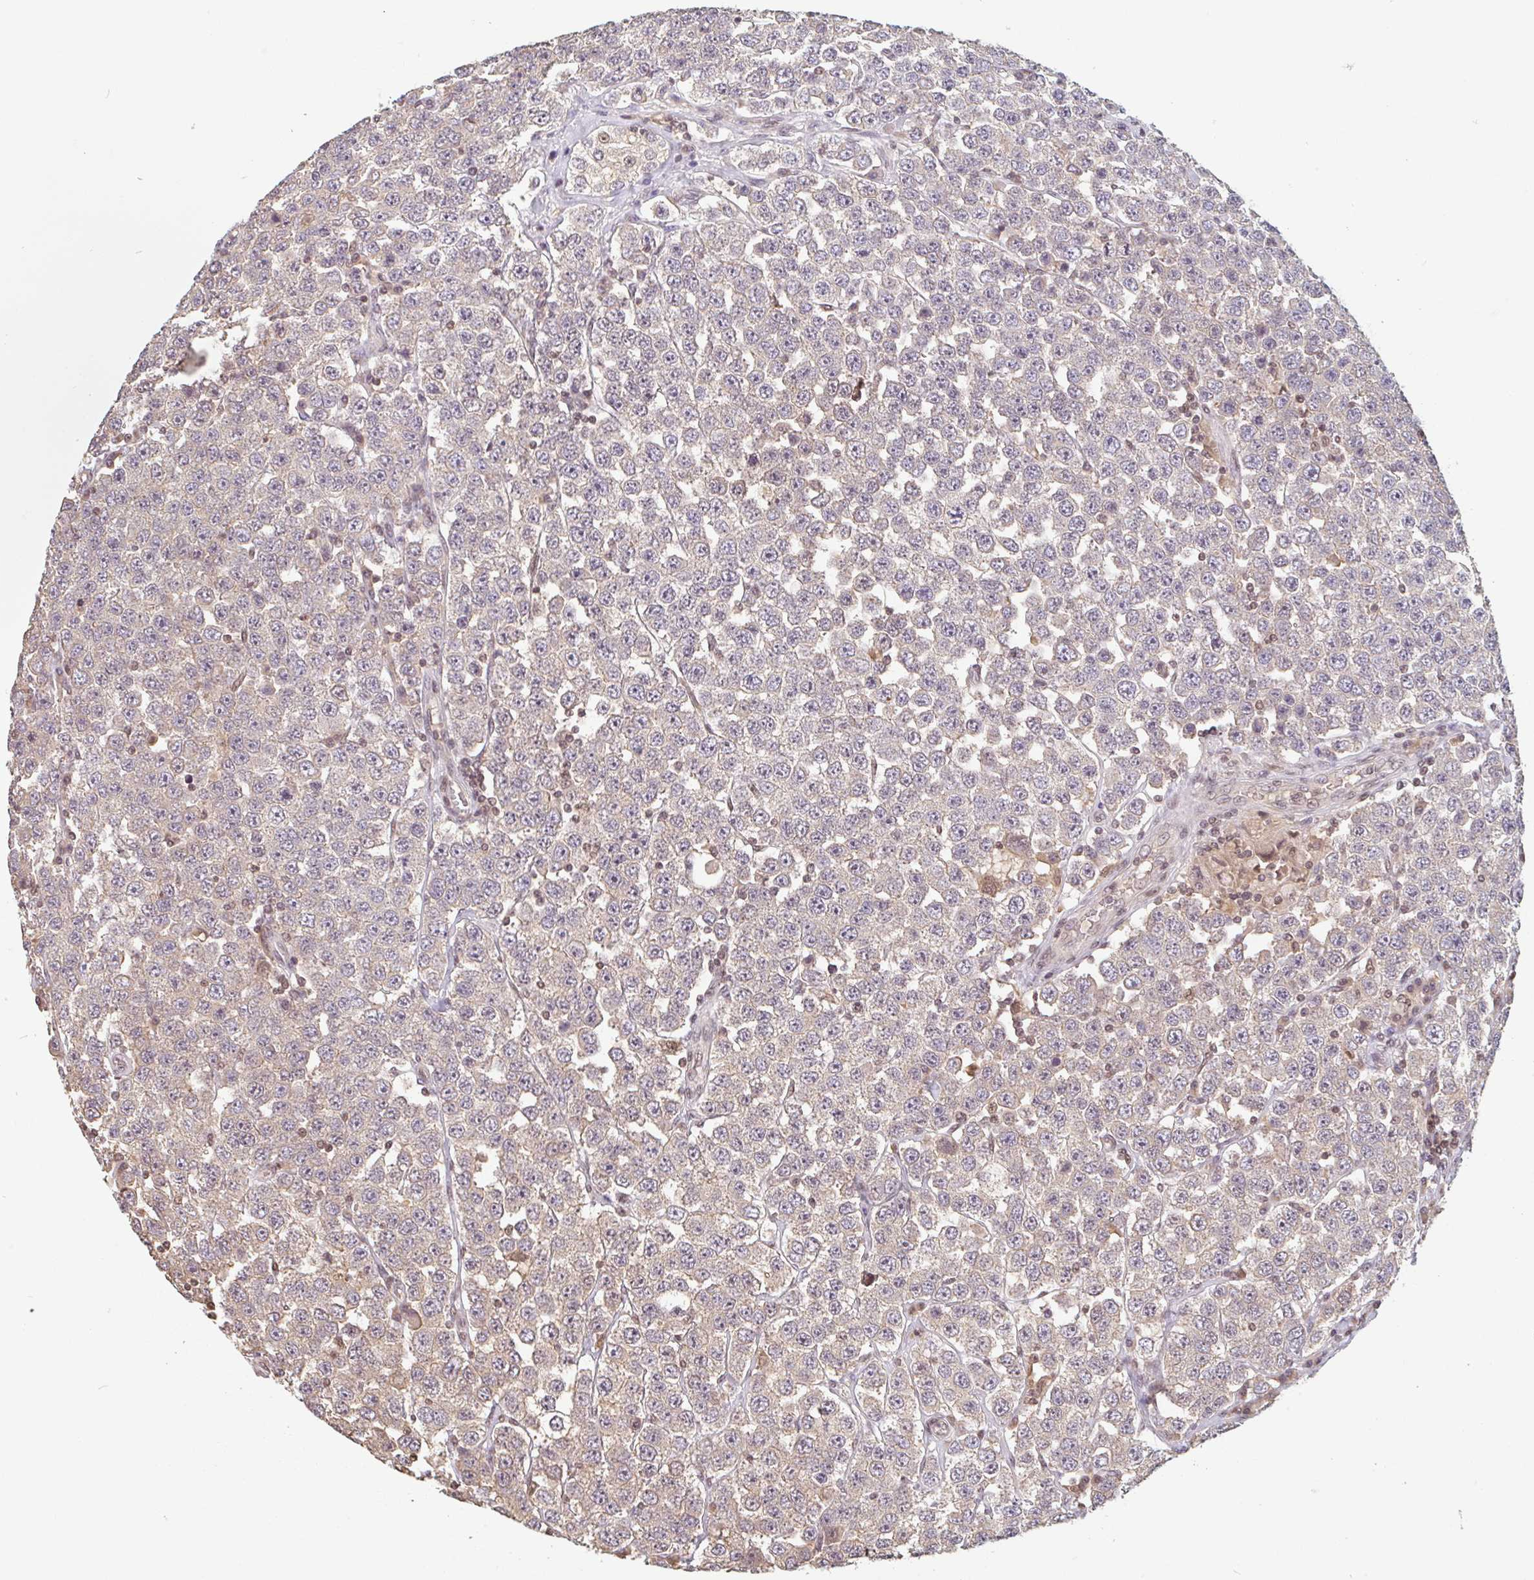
{"staining": {"intensity": "weak", "quantity": "25%-75%", "location": "cytoplasmic/membranous"}, "tissue": "testis cancer", "cell_type": "Tumor cells", "image_type": "cancer", "snomed": [{"axis": "morphology", "description": "Seminoma, NOS"}, {"axis": "topography", "description": "Testis"}], "caption": "This is a photomicrograph of immunohistochemistry staining of seminoma (testis), which shows weak expression in the cytoplasmic/membranous of tumor cells.", "gene": "DR1", "patient": {"sex": "male", "age": 28}}